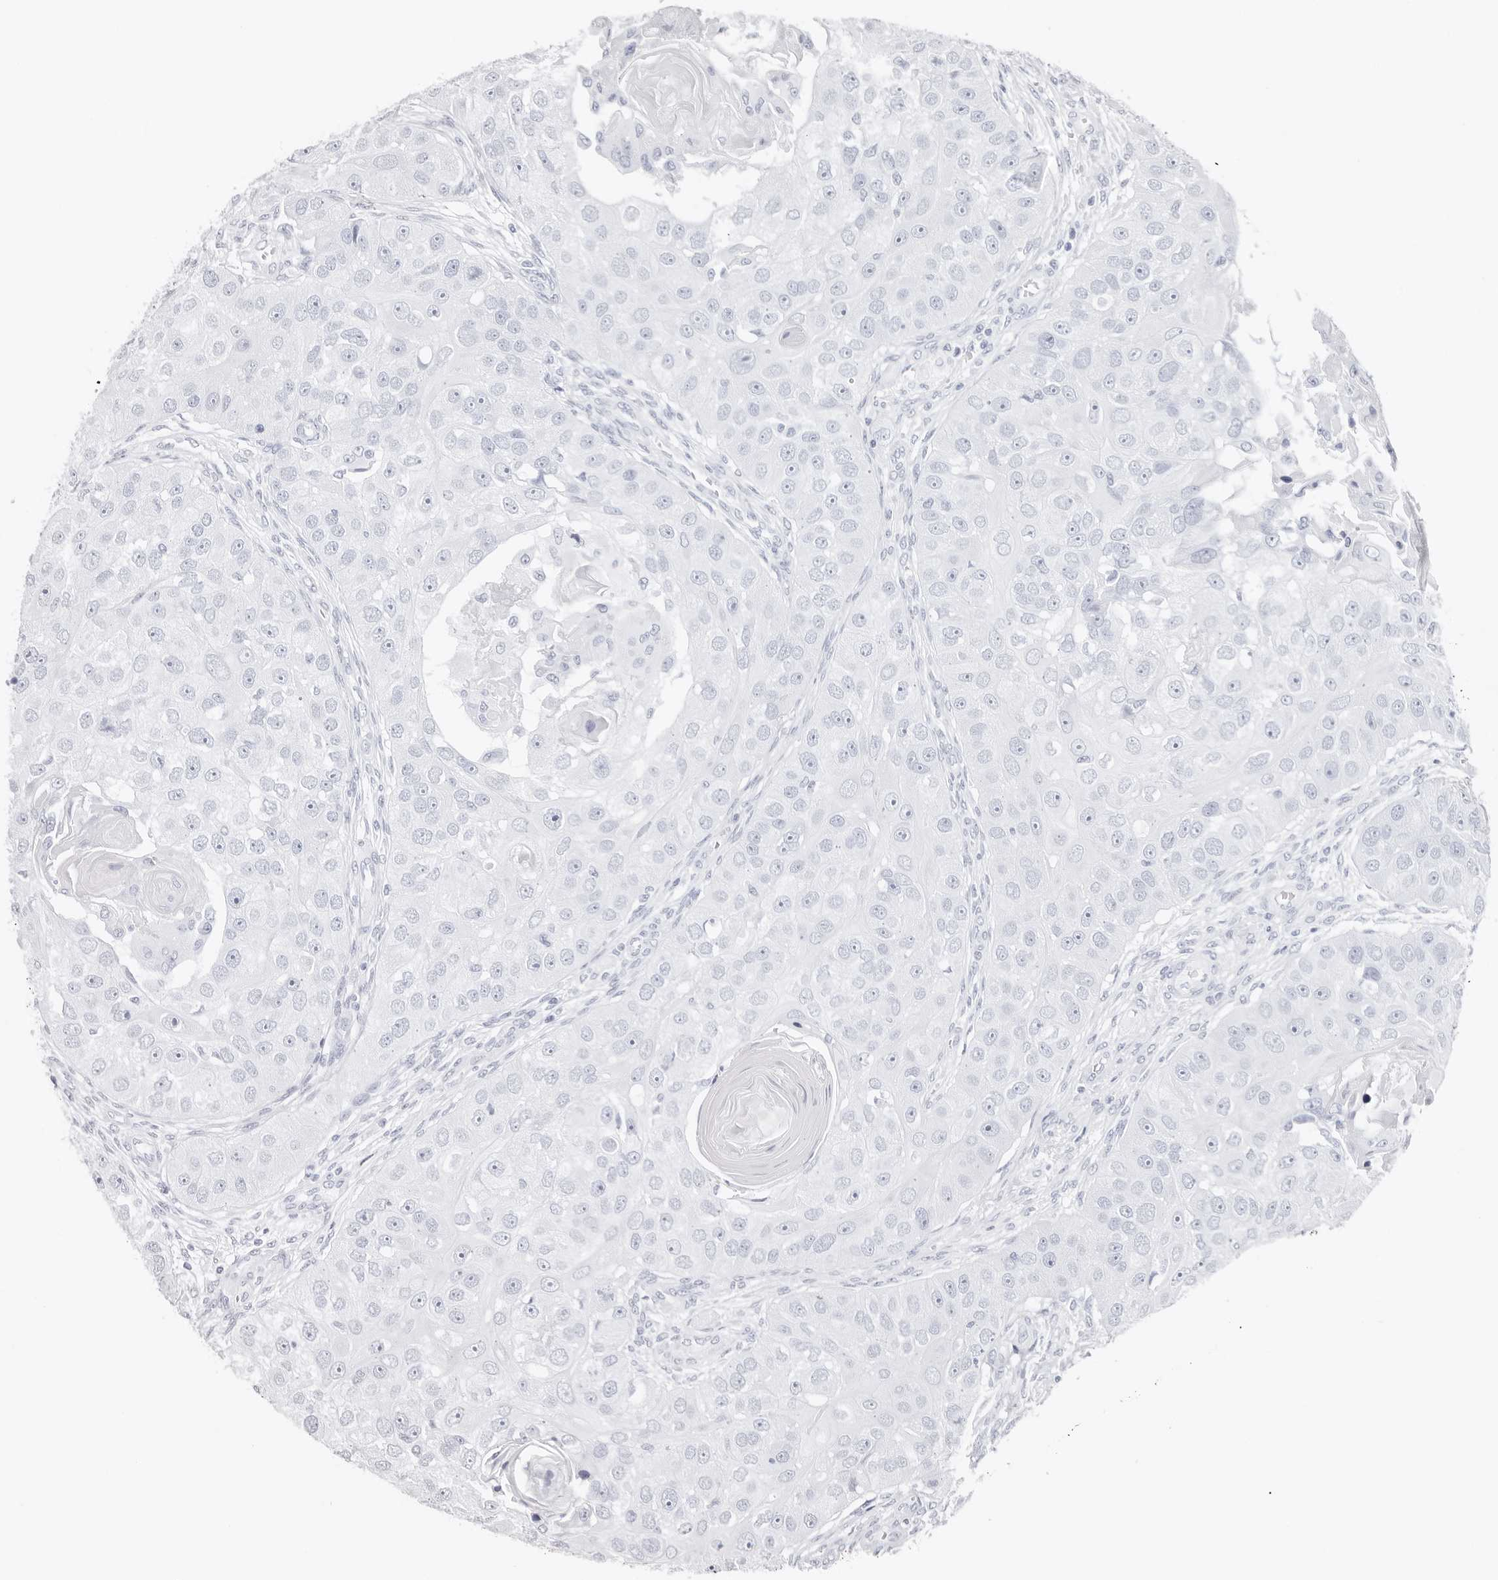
{"staining": {"intensity": "negative", "quantity": "none", "location": "none"}, "tissue": "head and neck cancer", "cell_type": "Tumor cells", "image_type": "cancer", "snomed": [{"axis": "morphology", "description": "Normal tissue, NOS"}, {"axis": "morphology", "description": "Squamous cell carcinoma, NOS"}, {"axis": "topography", "description": "Skeletal muscle"}, {"axis": "topography", "description": "Head-Neck"}], "caption": "Tumor cells are negative for protein expression in human head and neck cancer (squamous cell carcinoma).", "gene": "PKDCC", "patient": {"sex": "male", "age": 51}}